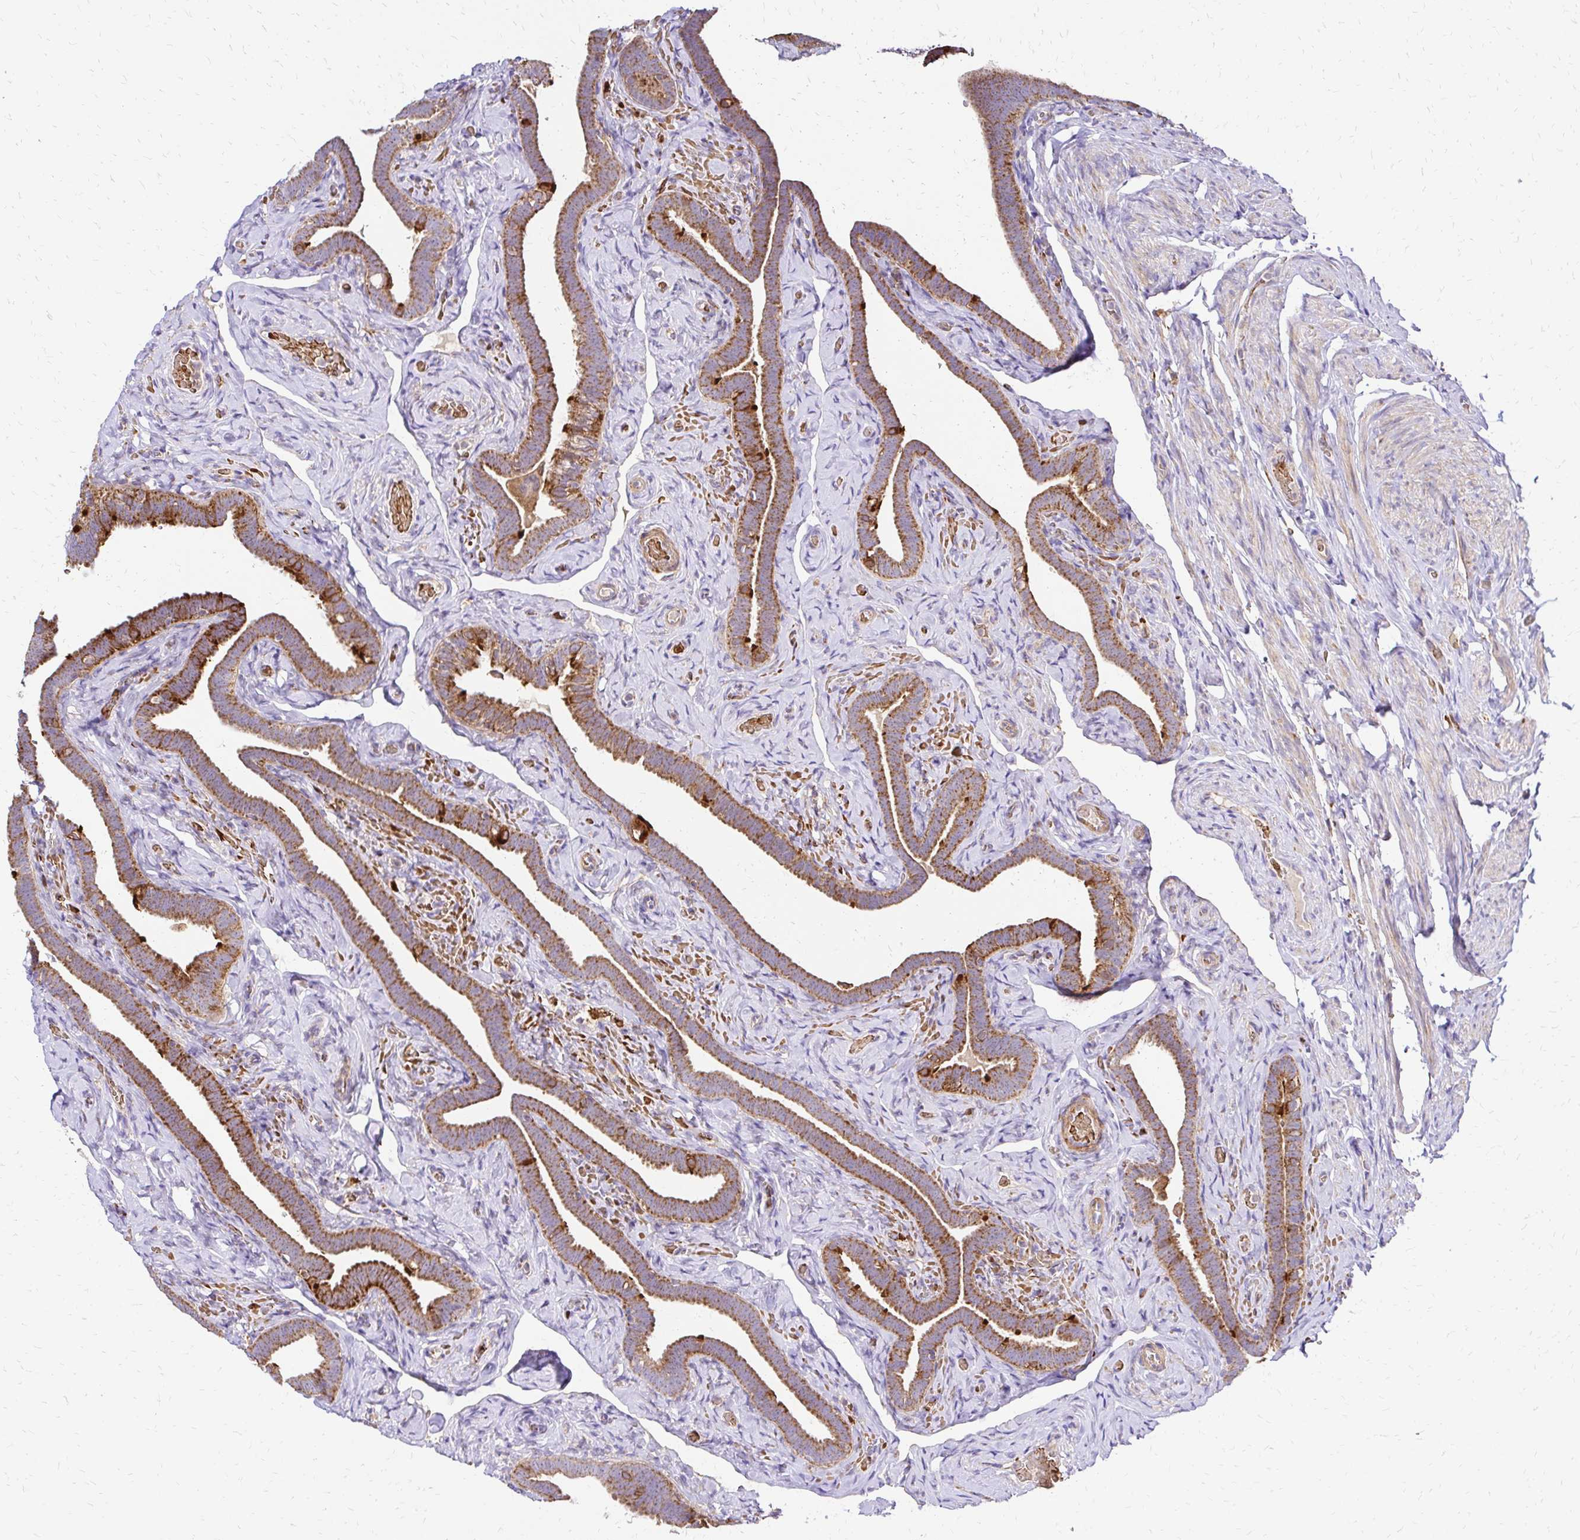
{"staining": {"intensity": "moderate", "quantity": ">75%", "location": "cytoplasmic/membranous"}, "tissue": "fallopian tube", "cell_type": "Glandular cells", "image_type": "normal", "snomed": [{"axis": "morphology", "description": "Normal tissue, NOS"}, {"axis": "topography", "description": "Fallopian tube"}], "caption": "IHC image of unremarkable human fallopian tube stained for a protein (brown), which displays medium levels of moderate cytoplasmic/membranous positivity in approximately >75% of glandular cells.", "gene": "MRPL13", "patient": {"sex": "female", "age": 69}}